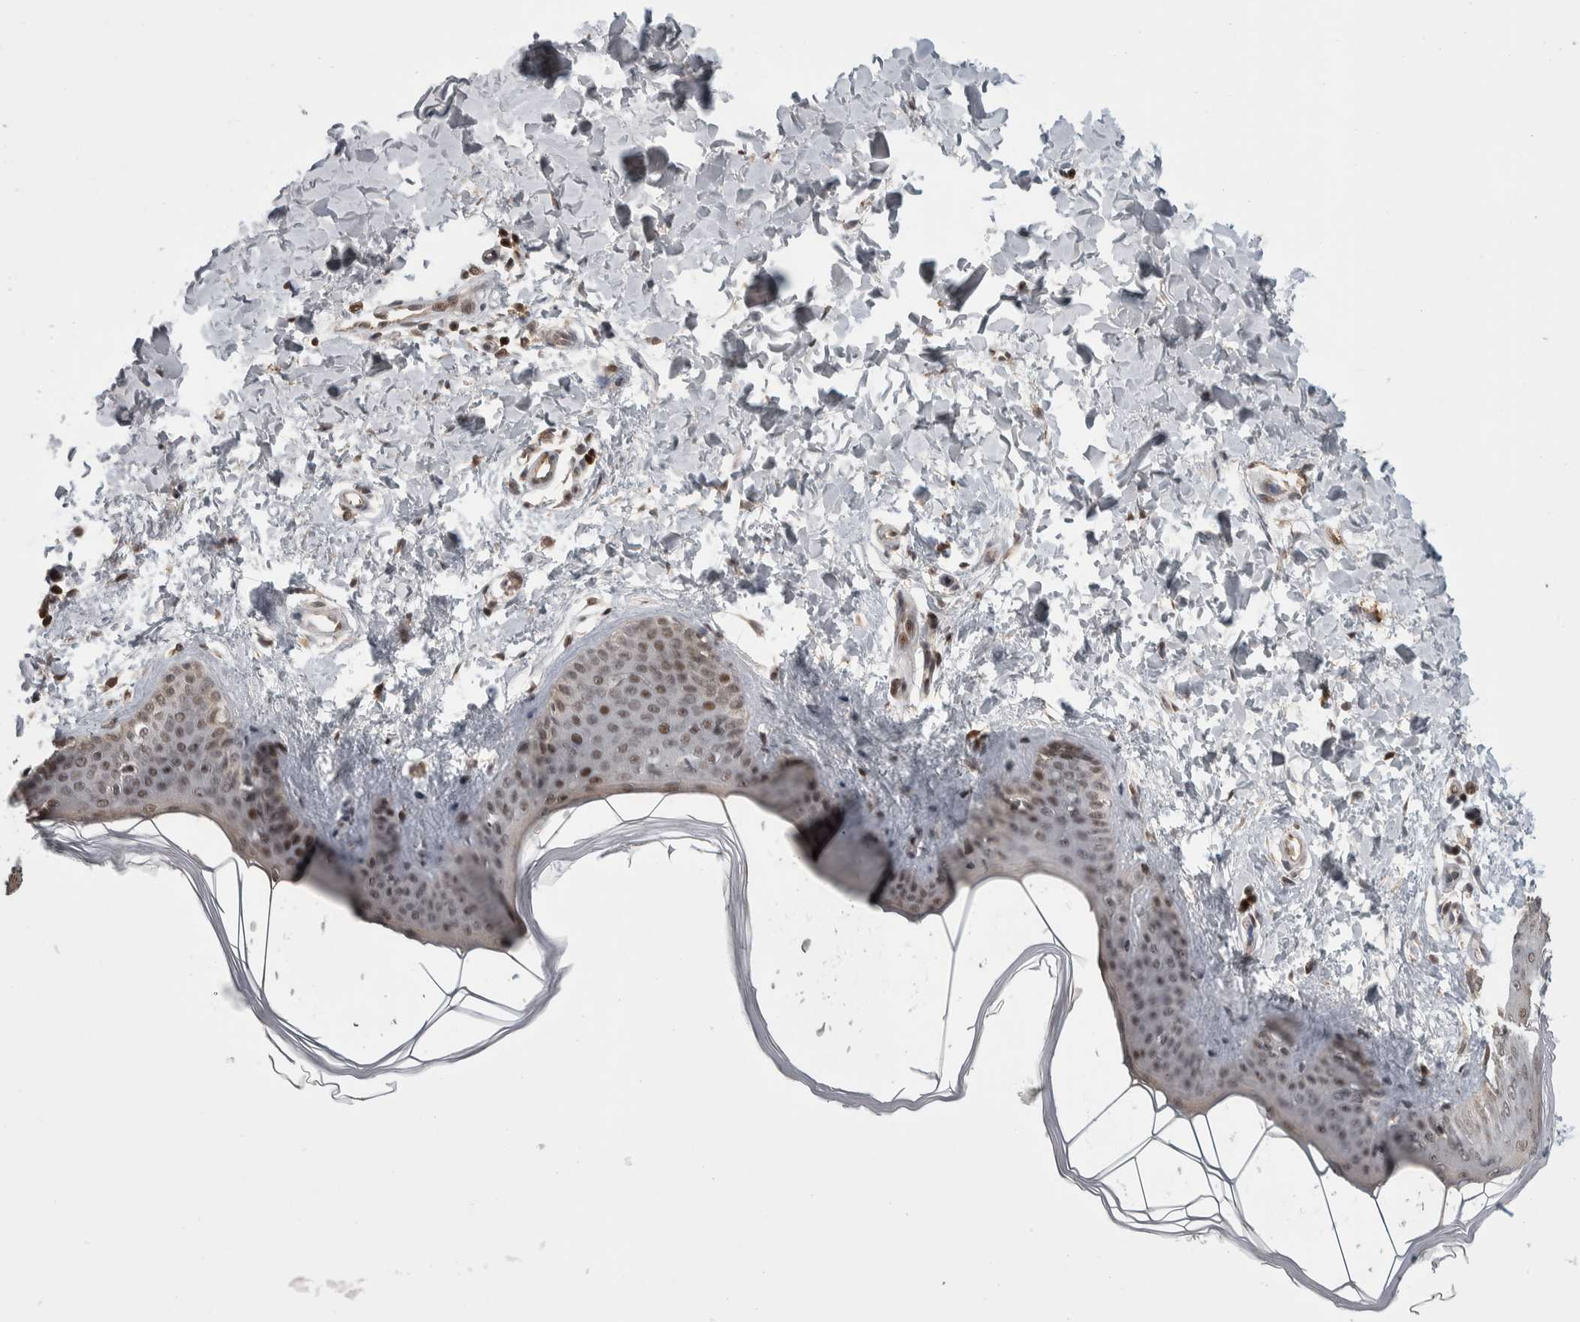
{"staining": {"intensity": "weak", "quantity": ">75%", "location": "nuclear"}, "tissue": "skin", "cell_type": "Fibroblasts", "image_type": "normal", "snomed": [{"axis": "morphology", "description": "Normal tissue, NOS"}, {"axis": "topography", "description": "Skin"}], "caption": "Protein analysis of normal skin exhibits weak nuclear expression in about >75% of fibroblasts.", "gene": "ZNF592", "patient": {"sex": "female", "age": 17}}